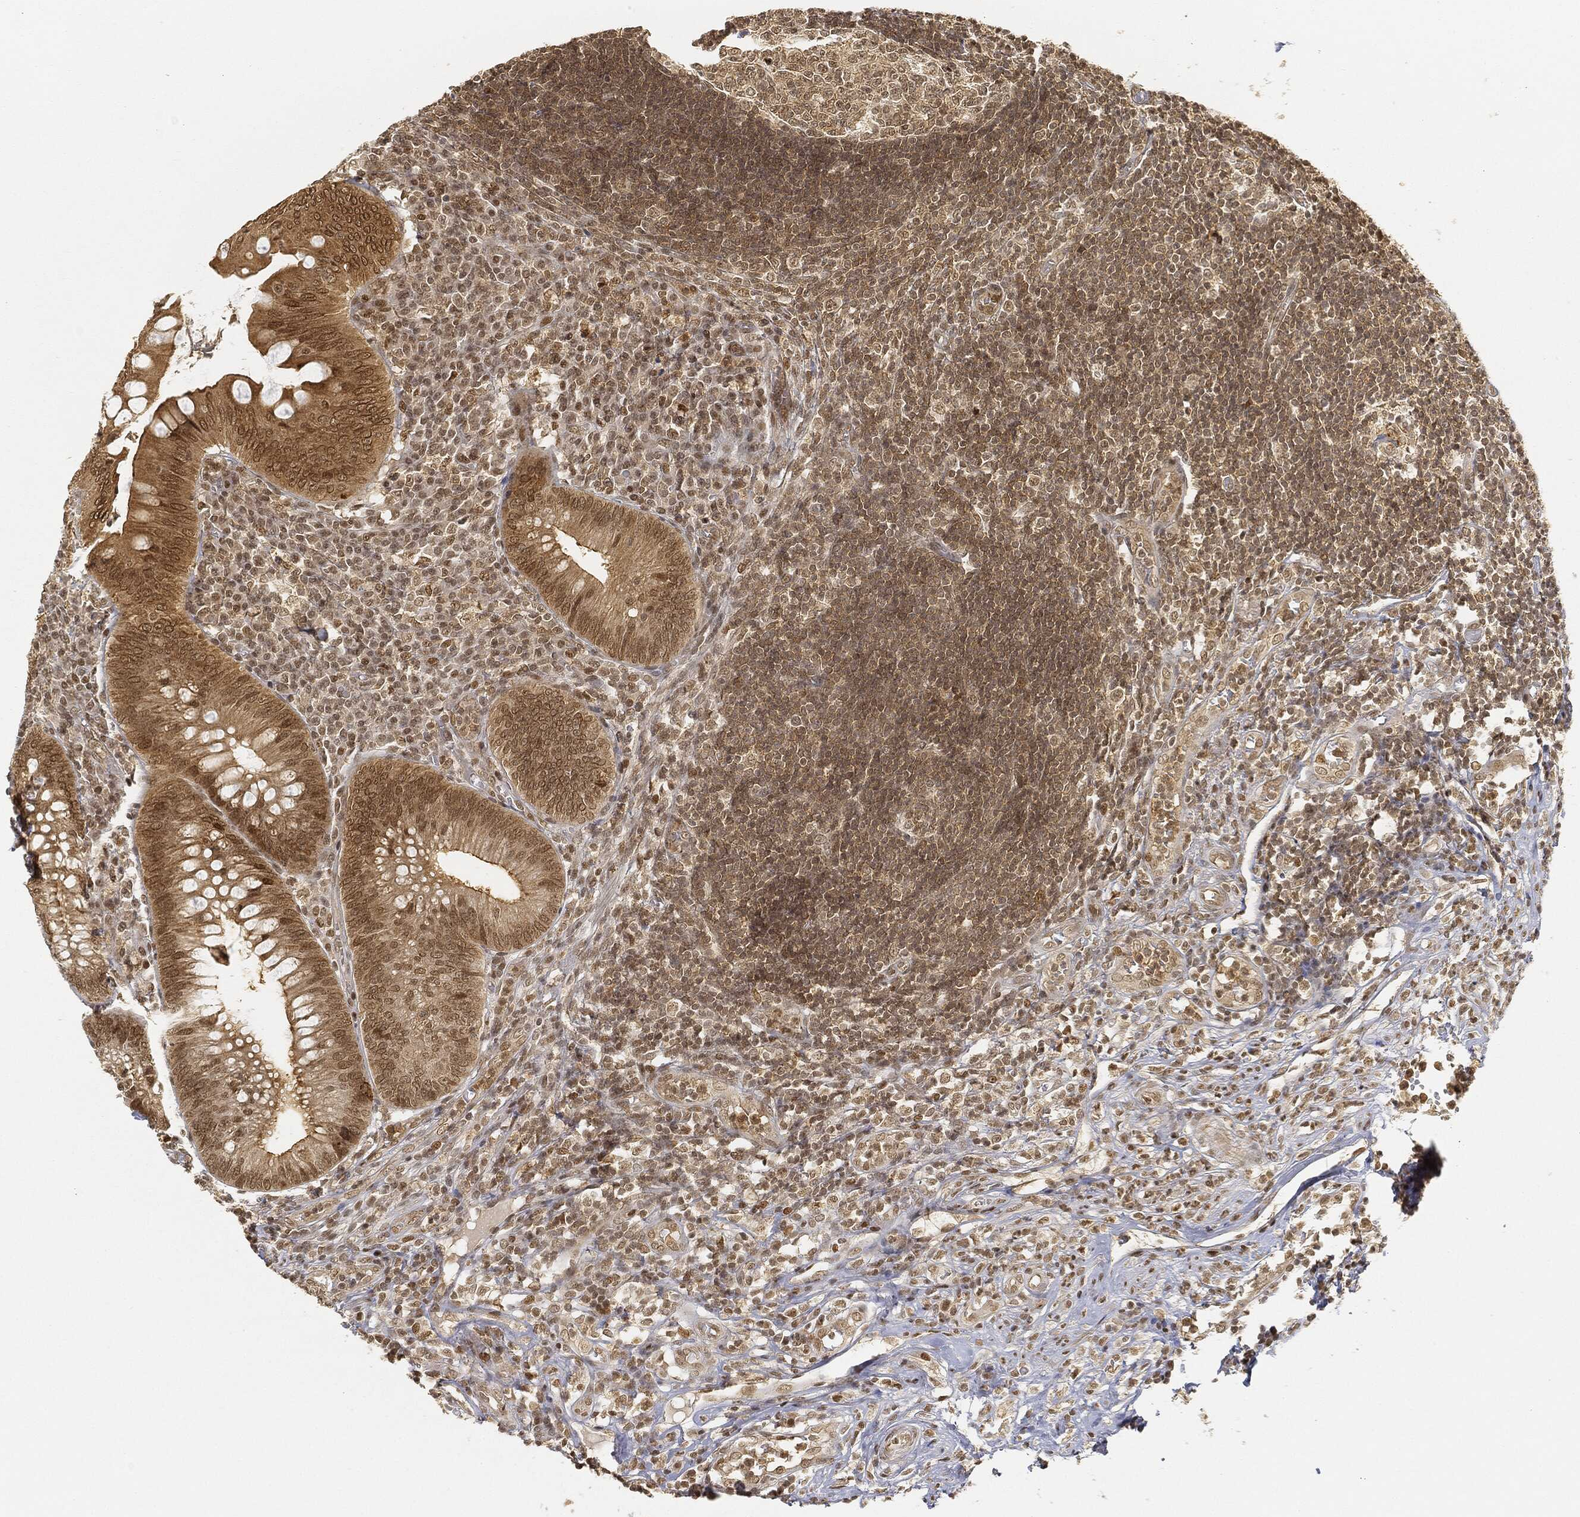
{"staining": {"intensity": "moderate", "quantity": "25%-75%", "location": "cytoplasmic/membranous,nuclear"}, "tissue": "appendix", "cell_type": "Glandular cells", "image_type": "normal", "snomed": [{"axis": "morphology", "description": "Normal tissue, NOS"}, {"axis": "morphology", "description": "Inflammation, NOS"}, {"axis": "topography", "description": "Appendix"}], "caption": "DAB immunohistochemical staining of normal human appendix displays moderate cytoplasmic/membranous,nuclear protein positivity in about 25%-75% of glandular cells. (IHC, brightfield microscopy, high magnification).", "gene": "CIB1", "patient": {"sex": "male", "age": 16}}